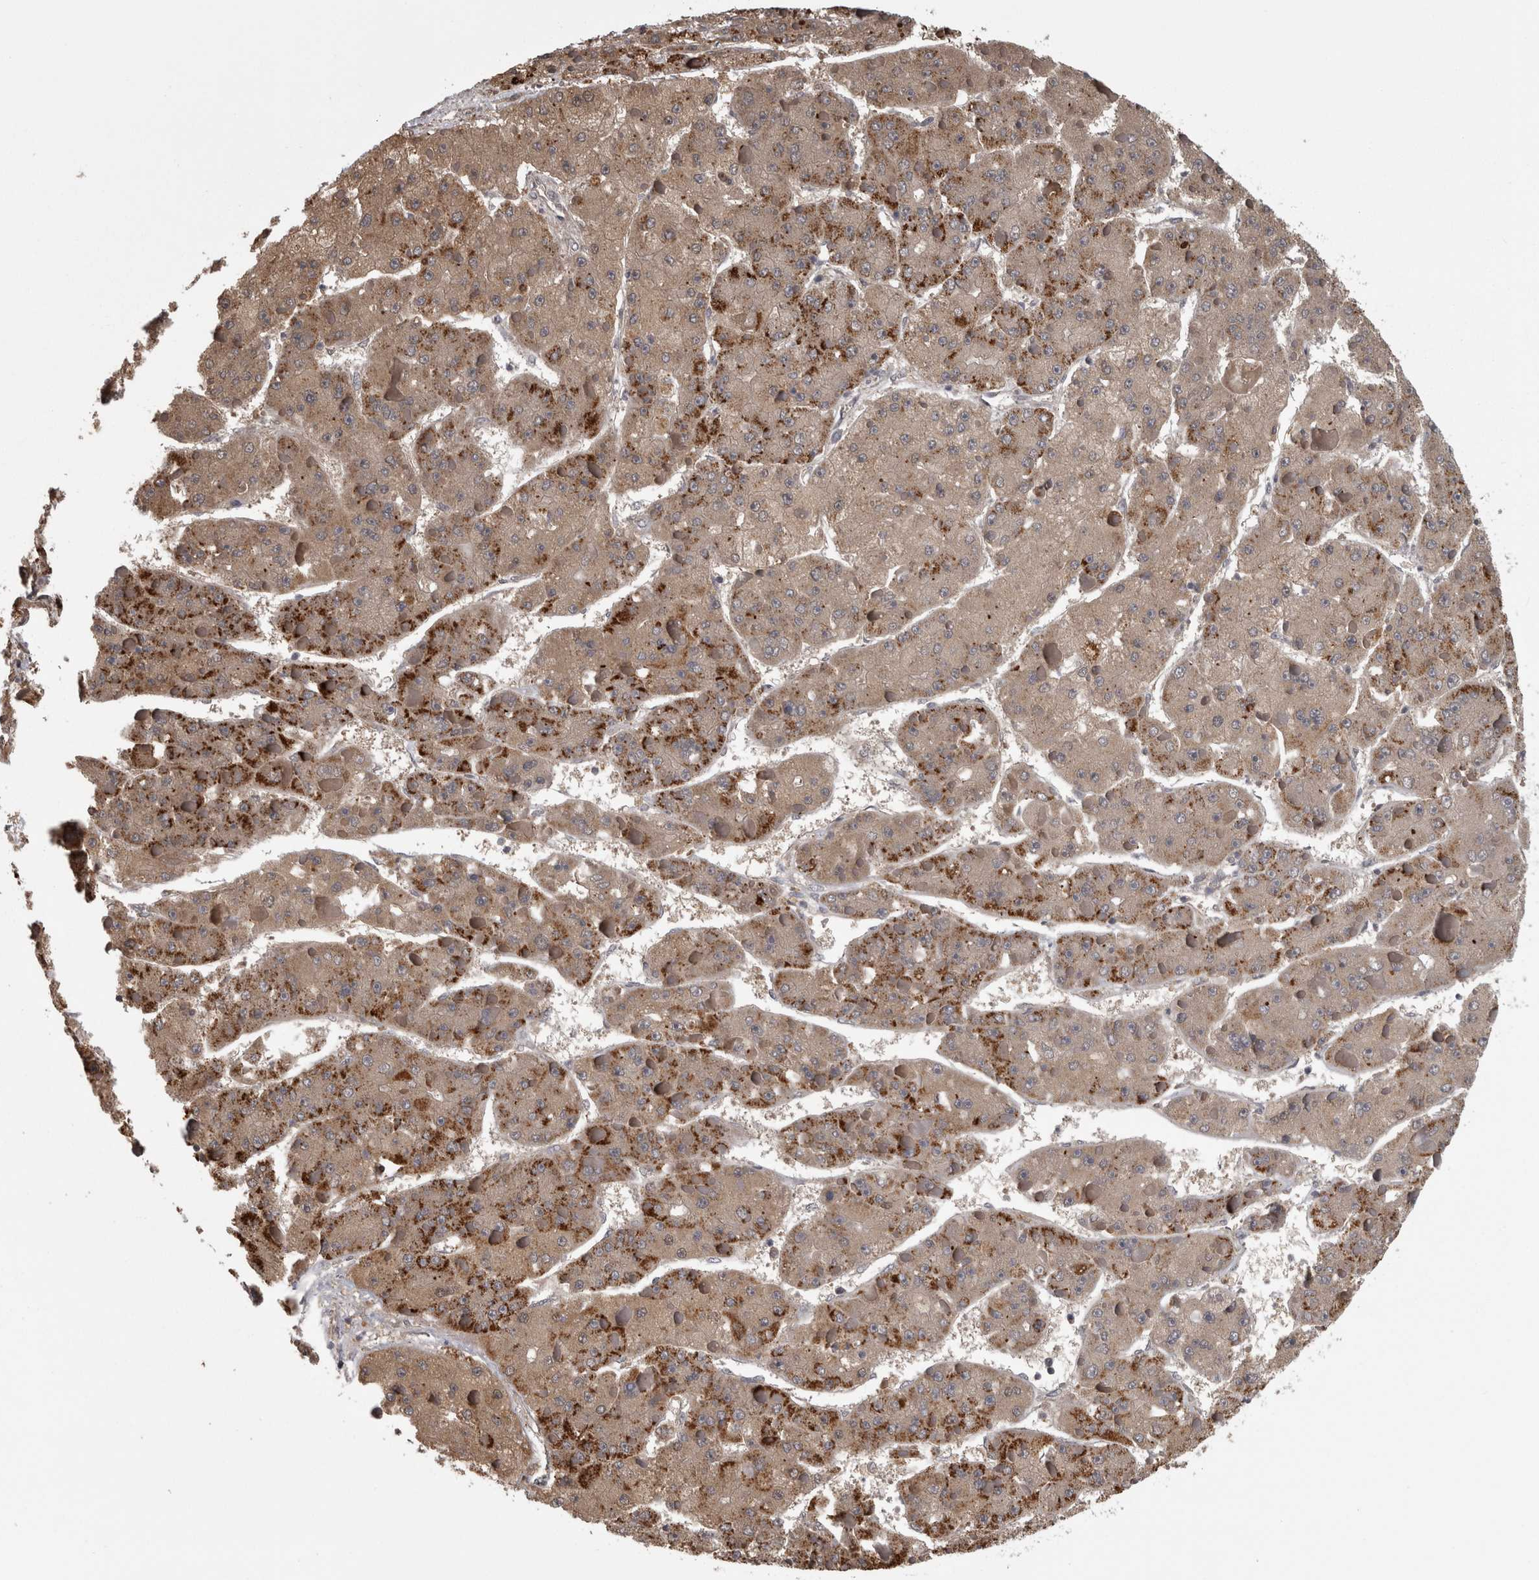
{"staining": {"intensity": "weak", "quantity": ">75%", "location": "cytoplasmic/membranous"}, "tissue": "liver cancer", "cell_type": "Tumor cells", "image_type": "cancer", "snomed": [{"axis": "morphology", "description": "Carcinoma, Hepatocellular, NOS"}, {"axis": "topography", "description": "Liver"}], "caption": "This image displays immunohistochemistry staining of human hepatocellular carcinoma (liver), with low weak cytoplasmic/membranous expression in approximately >75% of tumor cells.", "gene": "APRT", "patient": {"sex": "female", "age": 73}}